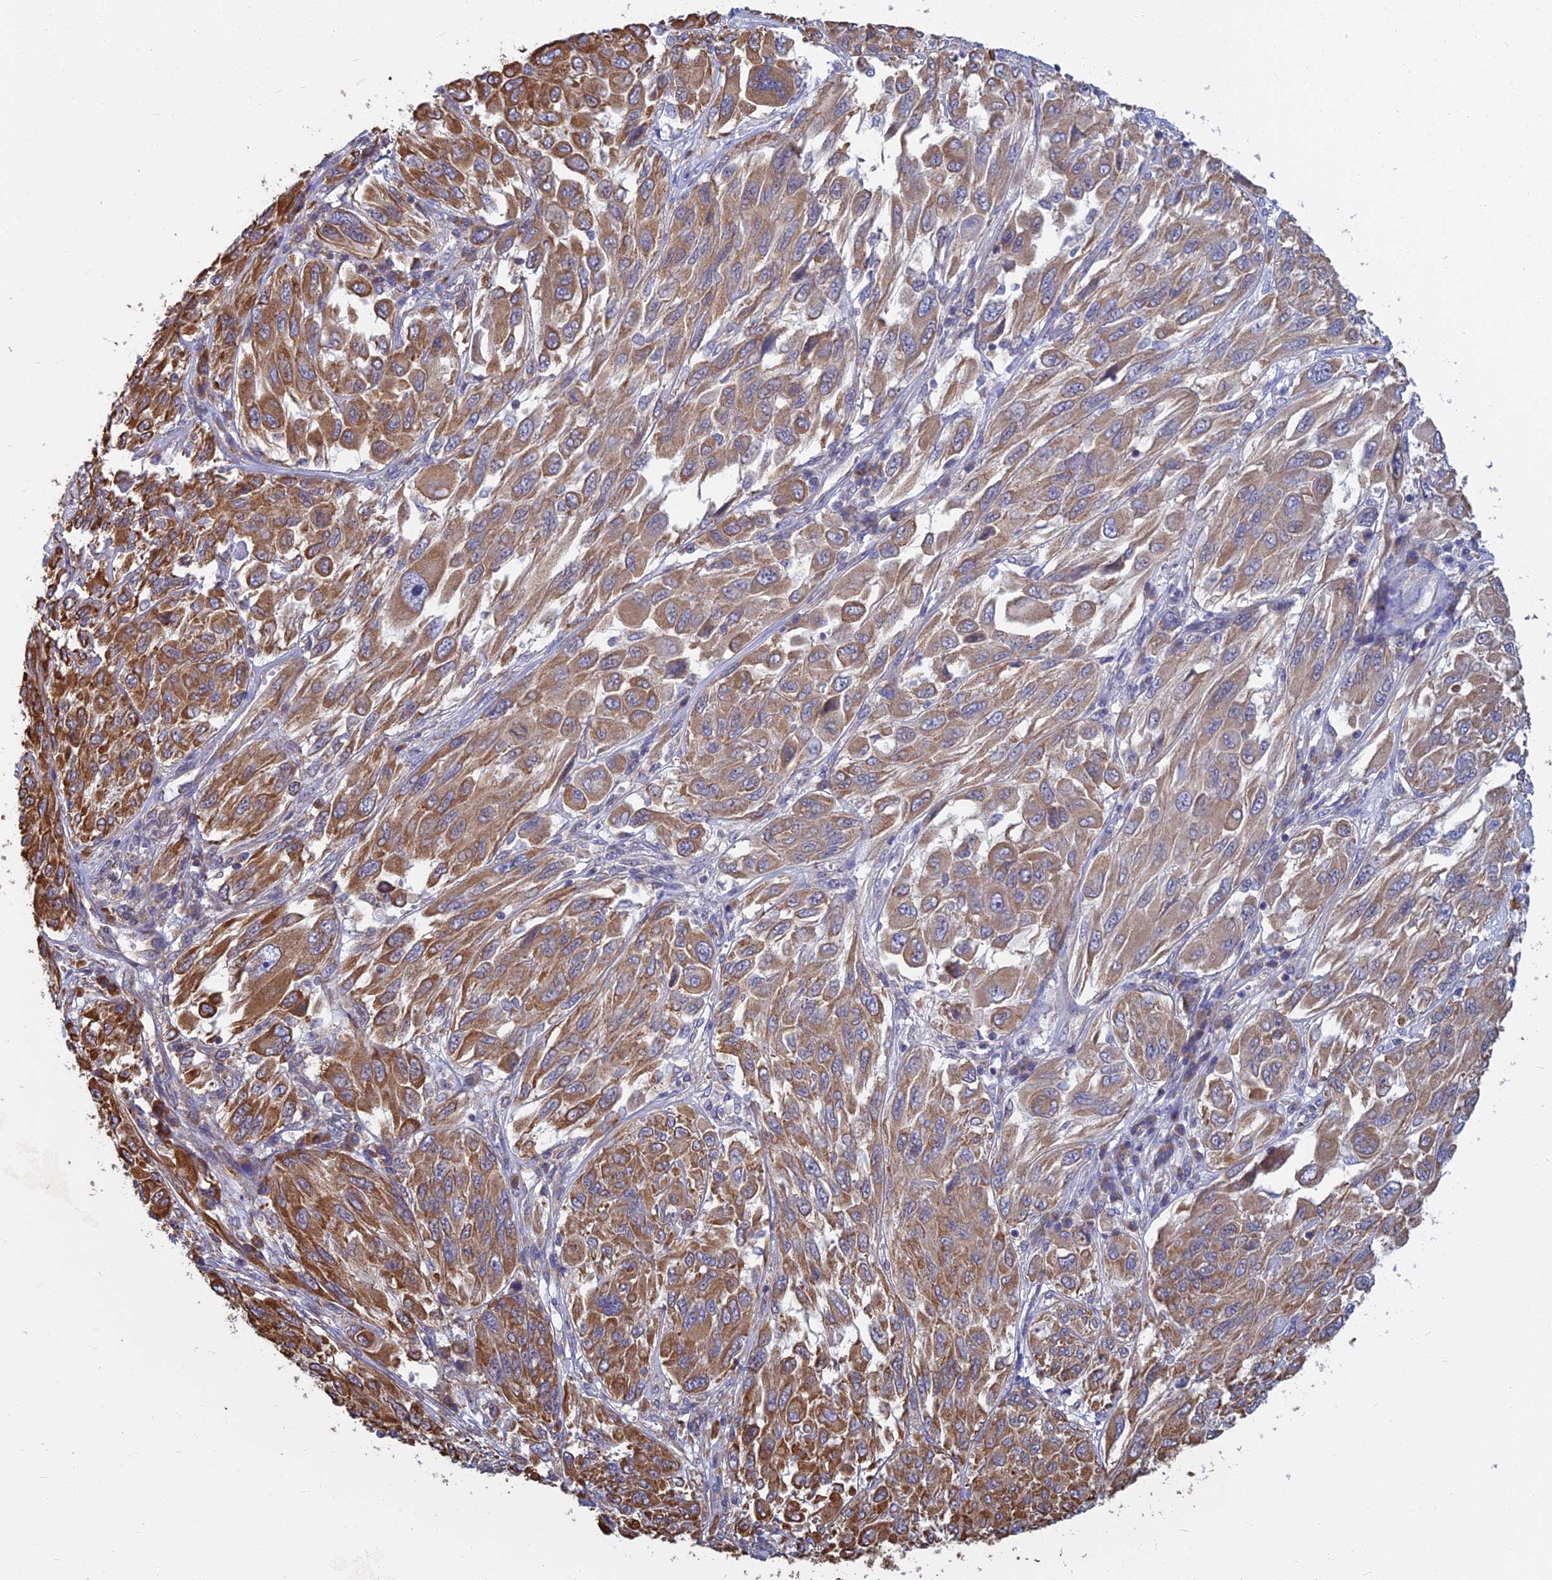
{"staining": {"intensity": "moderate", "quantity": ">75%", "location": "cytoplasmic/membranous"}, "tissue": "melanoma", "cell_type": "Tumor cells", "image_type": "cancer", "snomed": [{"axis": "morphology", "description": "Malignant melanoma, NOS"}, {"axis": "topography", "description": "Skin"}], "caption": "This histopathology image demonstrates immunohistochemistry staining of human malignant melanoma, with medium moderate cytoplasmic/membranous positivity in about >75% of tumor cells.", "gene": "KIAA1143", "patient": {"sex": "female", "age": 91}}